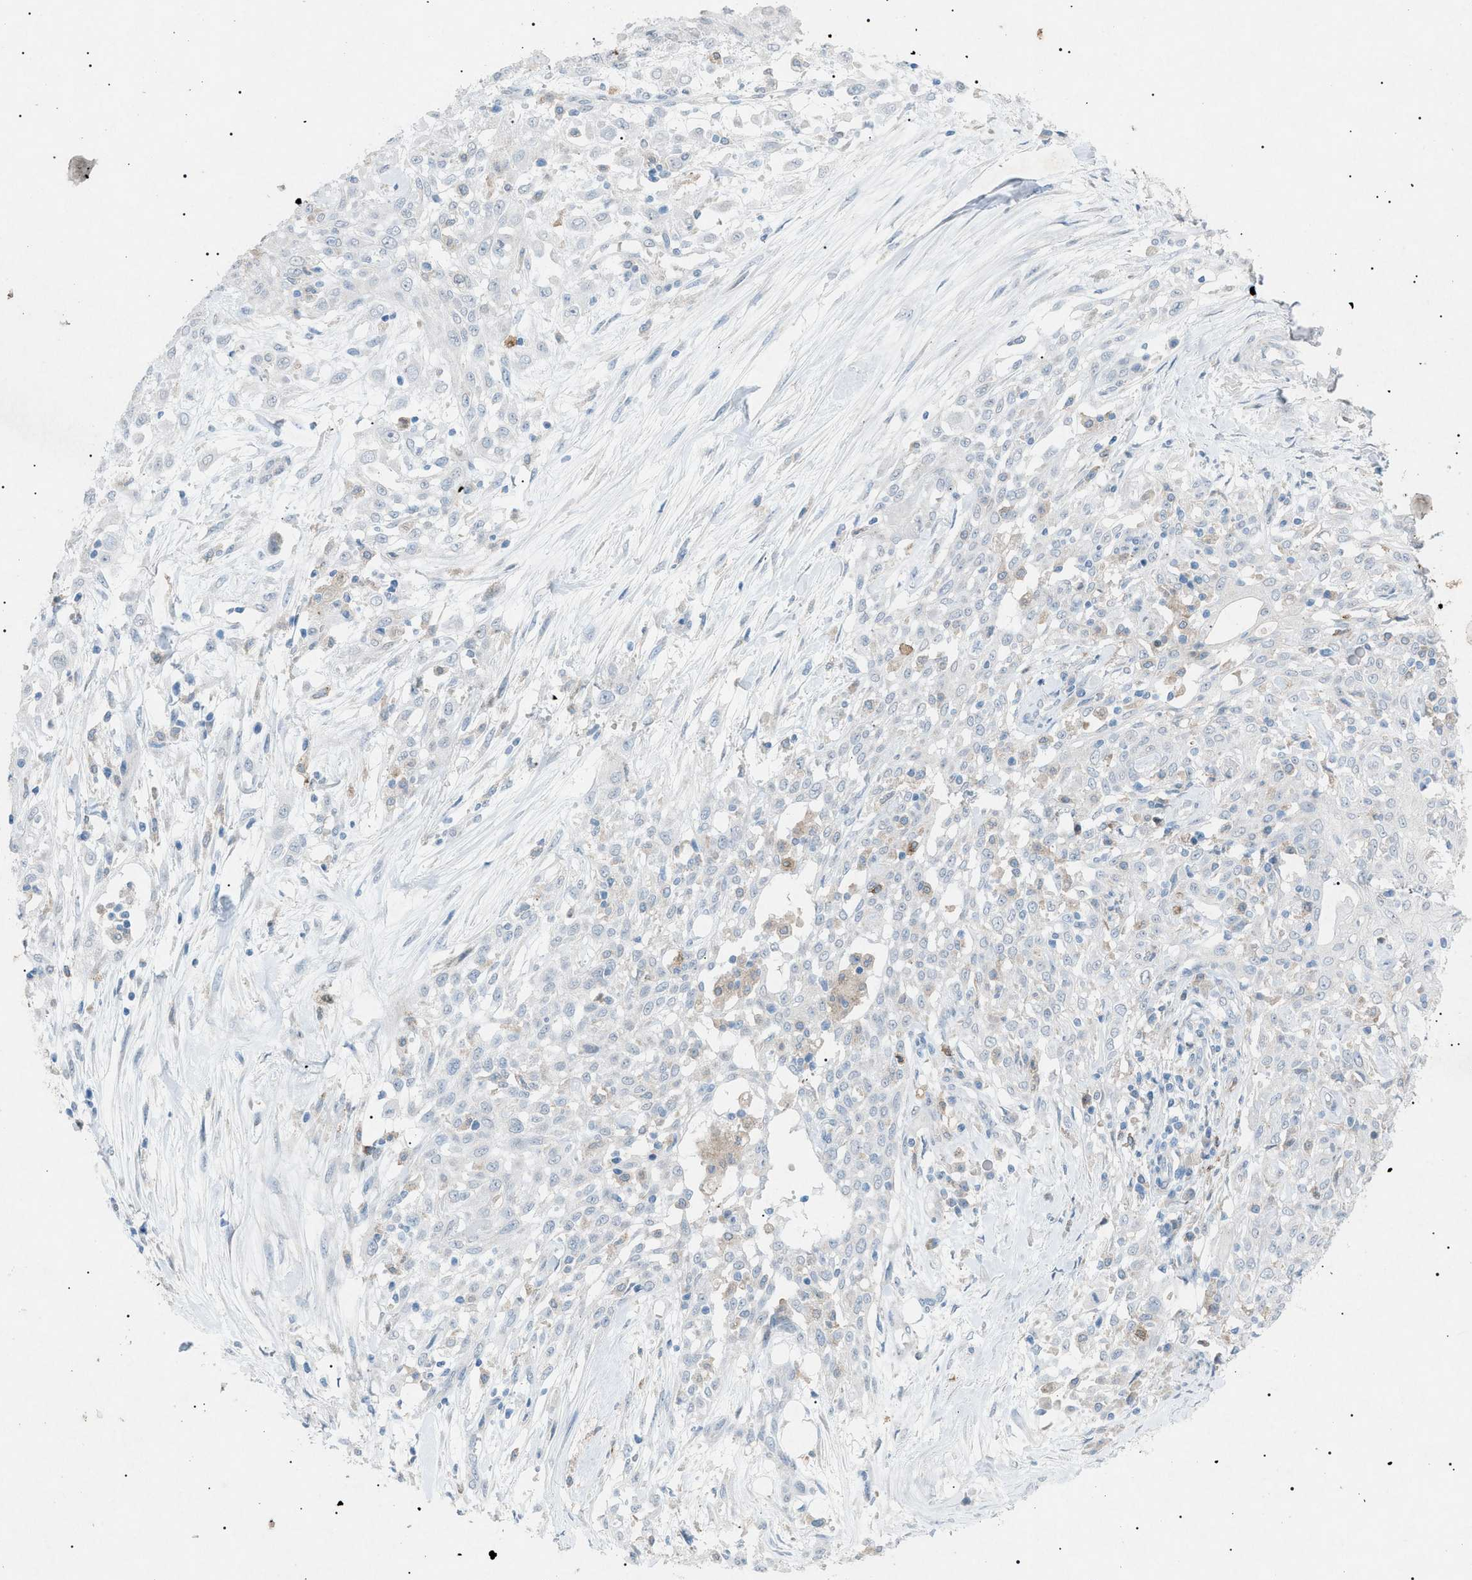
{"staining": {"intensity": "negative", "quantity": "none", "location": "none"}, "tissue": "skin cancer", "cell_type": "Tumor cells", "image_type": "cancer", "snomed": [{"axis": "morphology", "description": "Squamous cell carcinoma, NOS"}, {"axis": "morphology", "description": "Squamous cell carcinoma, metastatic, NOS"}, {"axis": "topography", "description": "Skin"}, {"axis": "topography", "description": "Lymph node"}], "caption": "Photomicrograph shows no significant protein expression in tumor cells of skin cancer (squamous cell carcinoma). (IHC, brightfield microscopy, high magnification).", "gene": "BTK", "patient": {"sex": "male", "age": 75}}